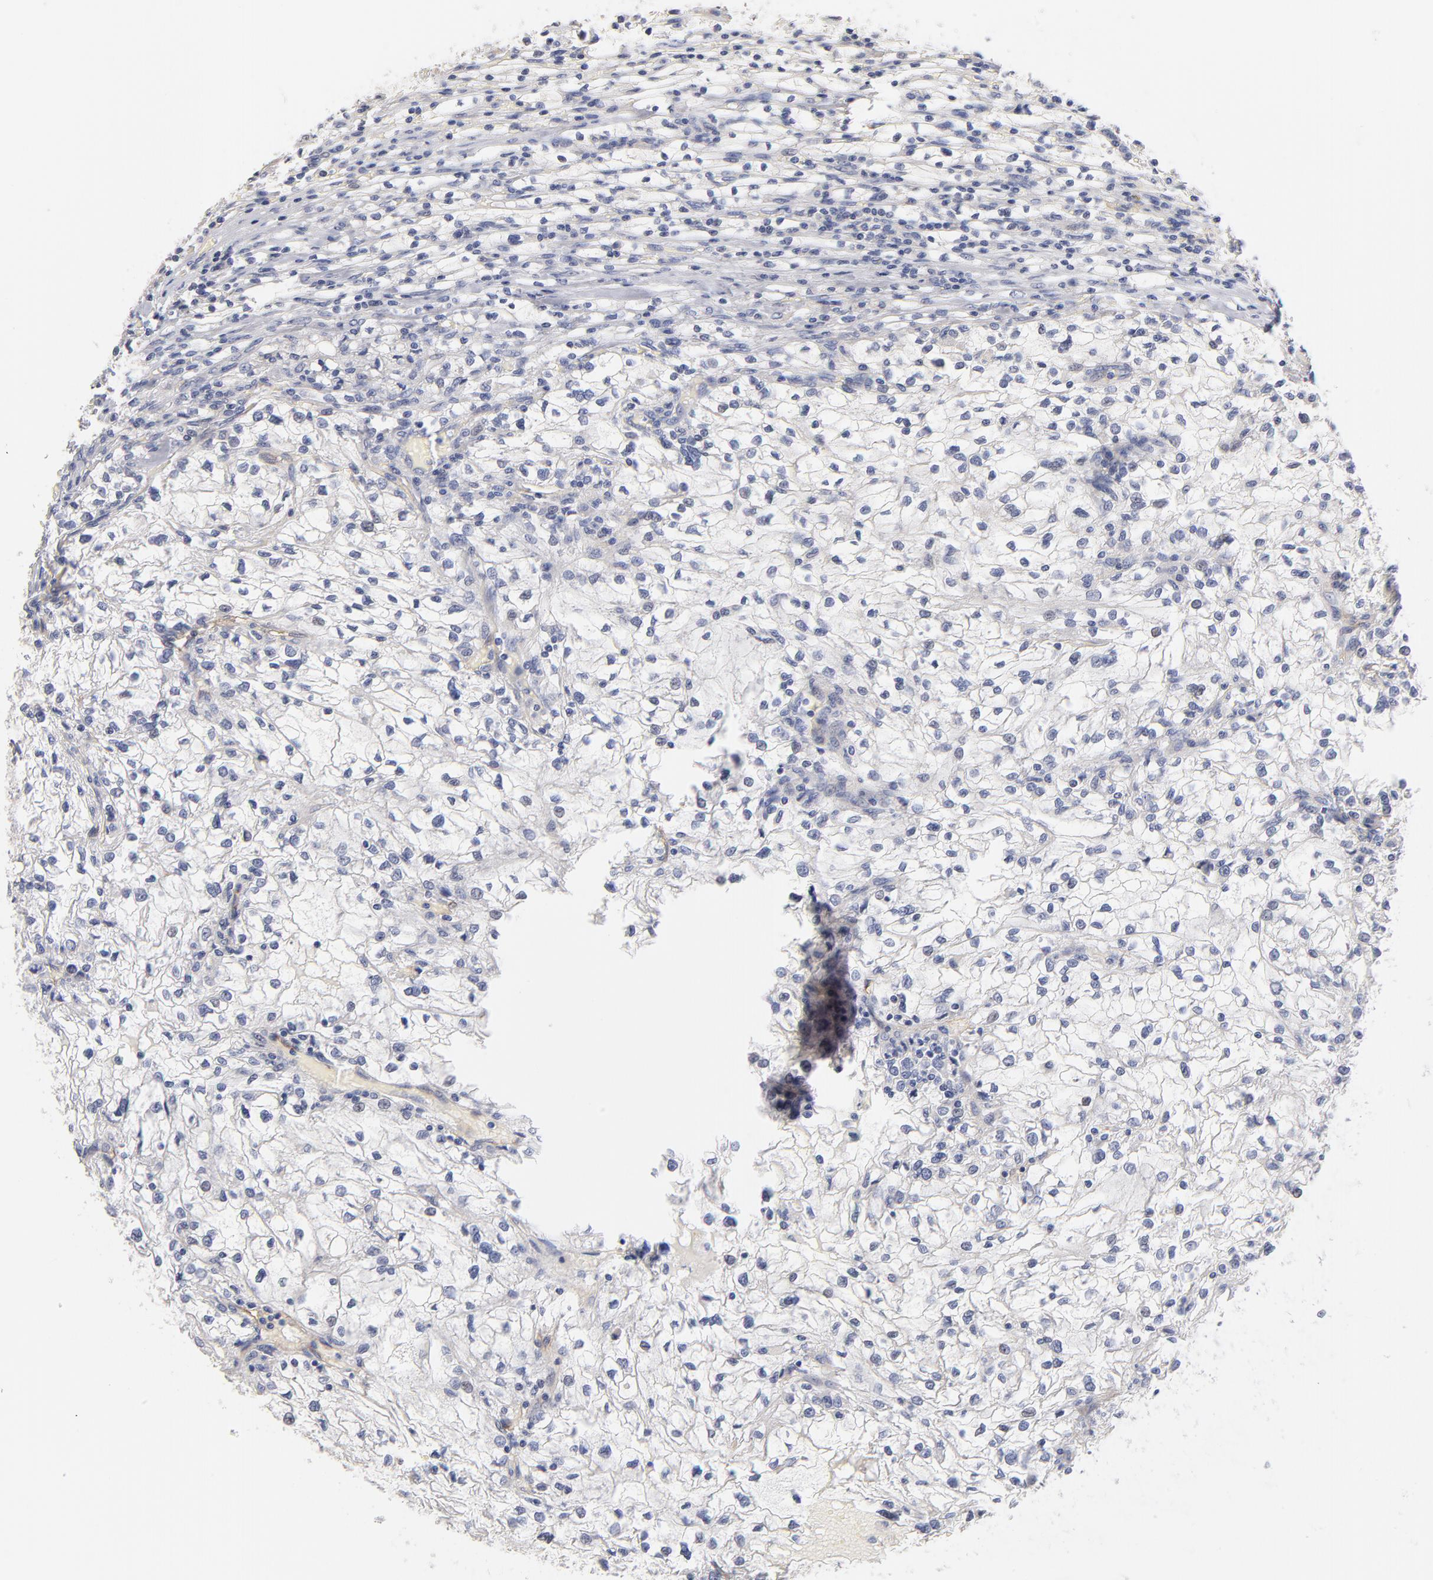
{"staining": {"intensity": "negative", "quantity": "none", "location": "none"}, "tissue": "renal cancer", "cell_type": "Tumor cells", "image_type": "cancer", "snomed": [{"axis": "morphology", "description": "Adenocarcinoma, NOS"}, {"axis": "topography", "description": "Kidney"}], "caption": "High power microscopy photomicrograph of an immunohistochemistry (IHC) micrograph of renal cancer, revealing no significant staining in tumor cells. (DAB IHC visualized using brightfield microscopy, high magnification).", "gene": "ITGA8", "patient": {"sex": "female", "age": 83}}